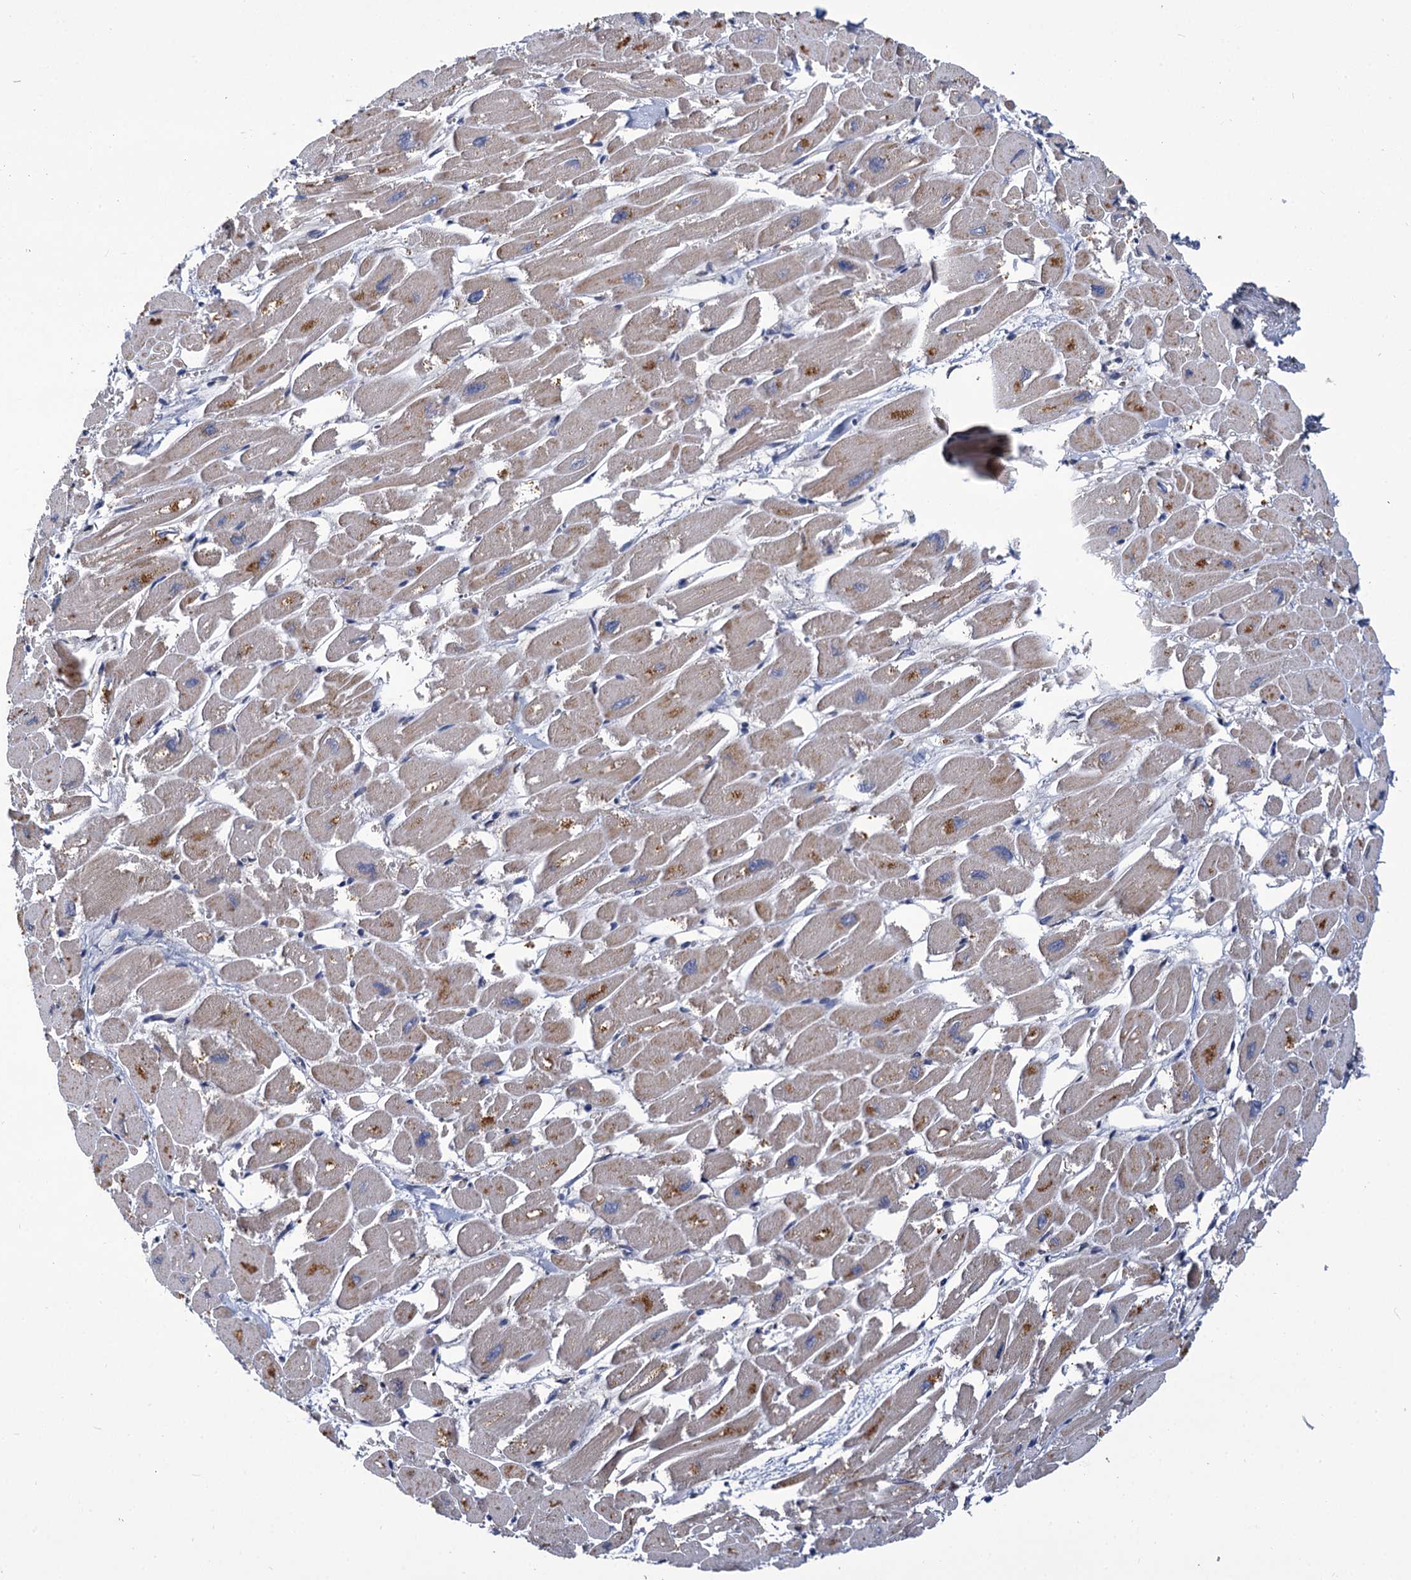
{"staining": {"intensity": "moderate", "quantity": "25%-75%", "location": "cytoplasmic/membranous"}, "tissue": "heart muscle", "cell_type": "Cardiomyocytes", "image_type": "normal", "snomed": [{"axis": "morphology", "description": "Normal tissue, NOS"}, {"axis": "topography", "description": "Heart"}], "caption": "Protein staining of unremarkable heart muscle exhibits moderate cytoplasmic/membranous expression in approximately 25%-75% of cardiomyocytes. (DAB IHC with brightfield microscopy, high magnification).", "gene": "SUPV3L1", "patient": {"sex": "male", "age": 54}}